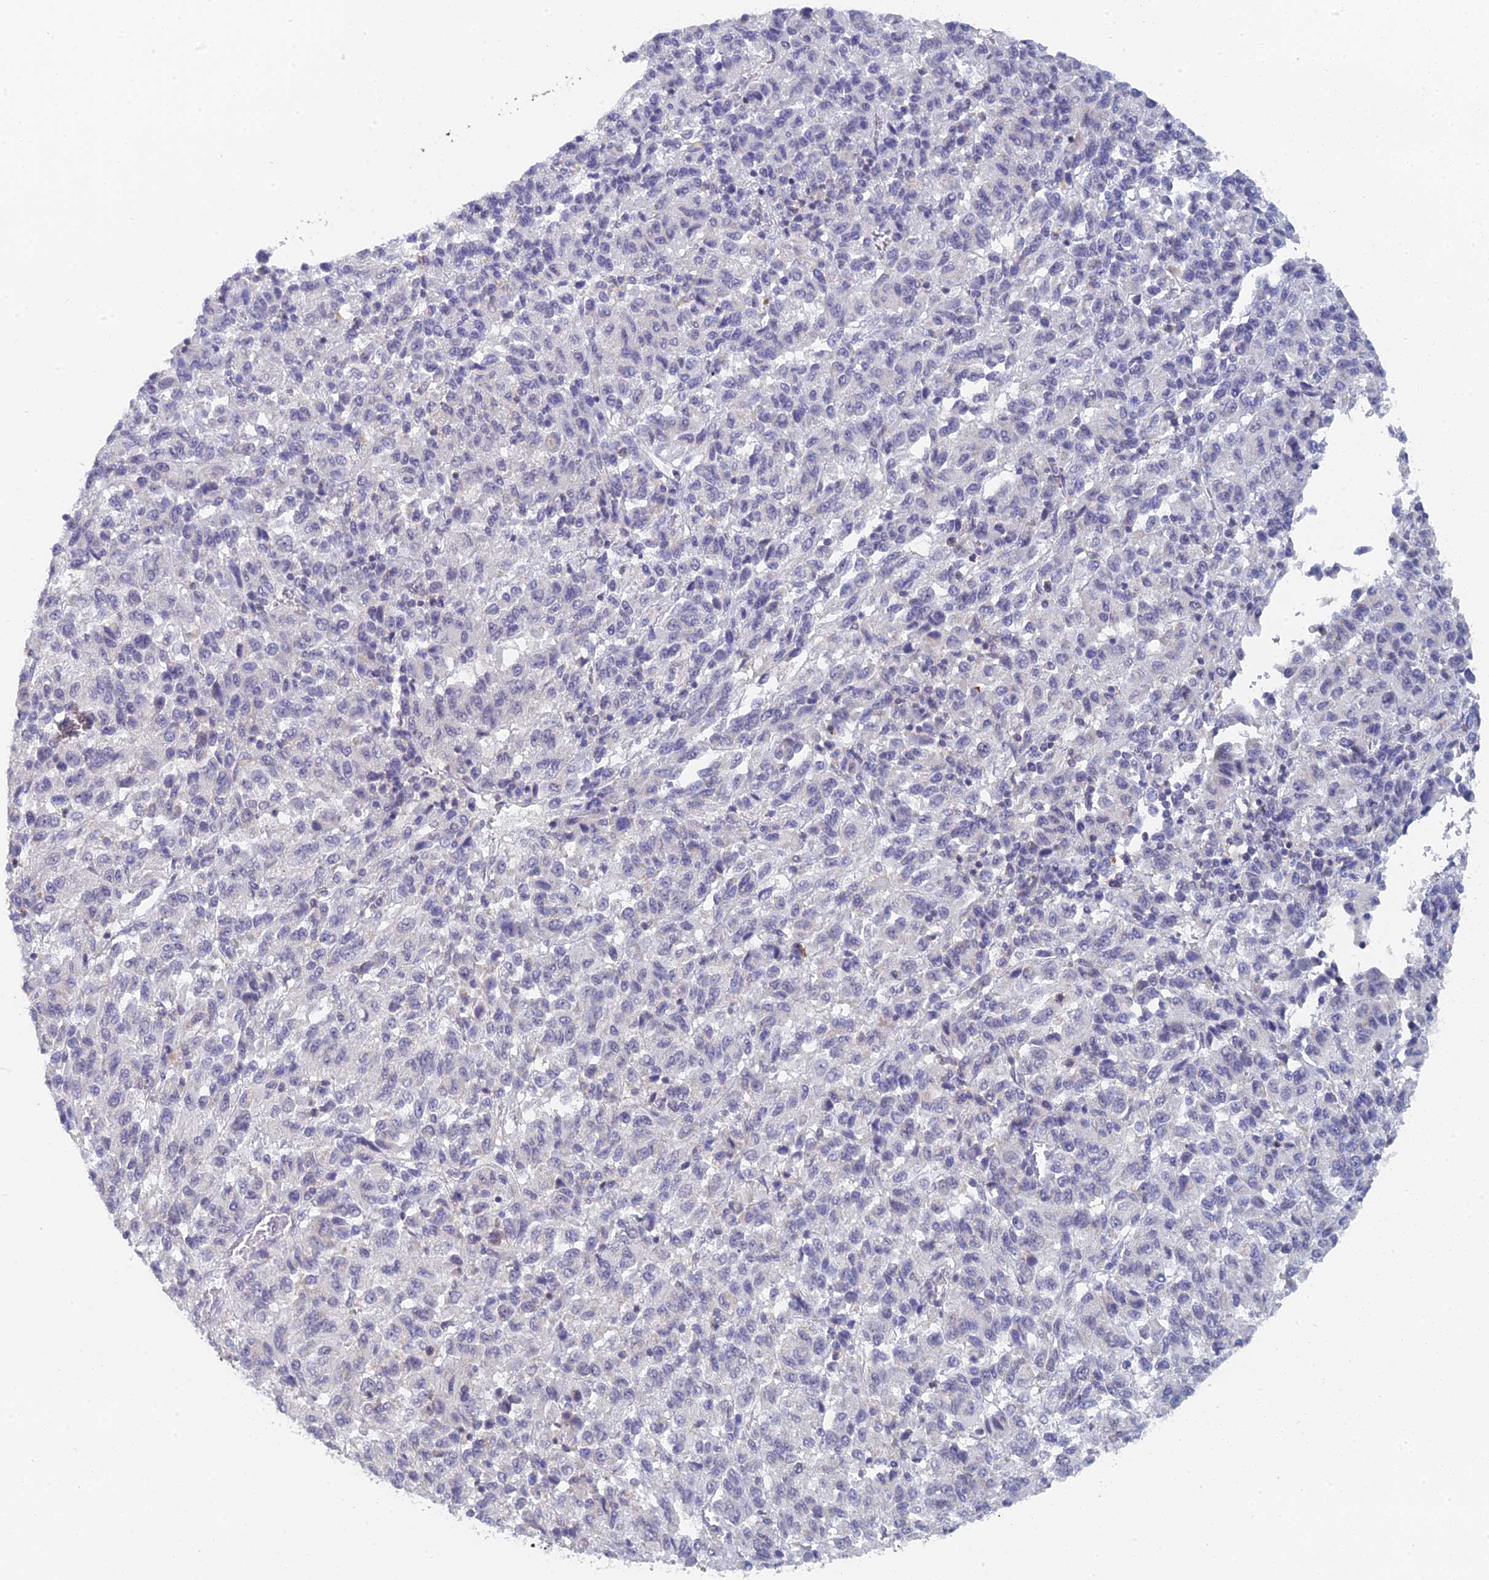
{"staining": {"intensity": "negative", "quantity": "none", "location": "none"}, "tissue": "melanoma", "cell_type": "Tumor cells", "image_type": "cancer", "snomed": [{"axis": "morphology", "description": "Malignant melanoma, Metastatic site"}, {"axis": "topography", "description": "Lung"}], "caption": "High magnification brightfield microscopy of melanoma stained with DAB (3,3'-diaminobenzidine) (brown) and counterstained with hematoxylin (blue): tumor cells show no significant staining.", "gene": "MCM2", "patient": {"sex": "male", "age": 64}}